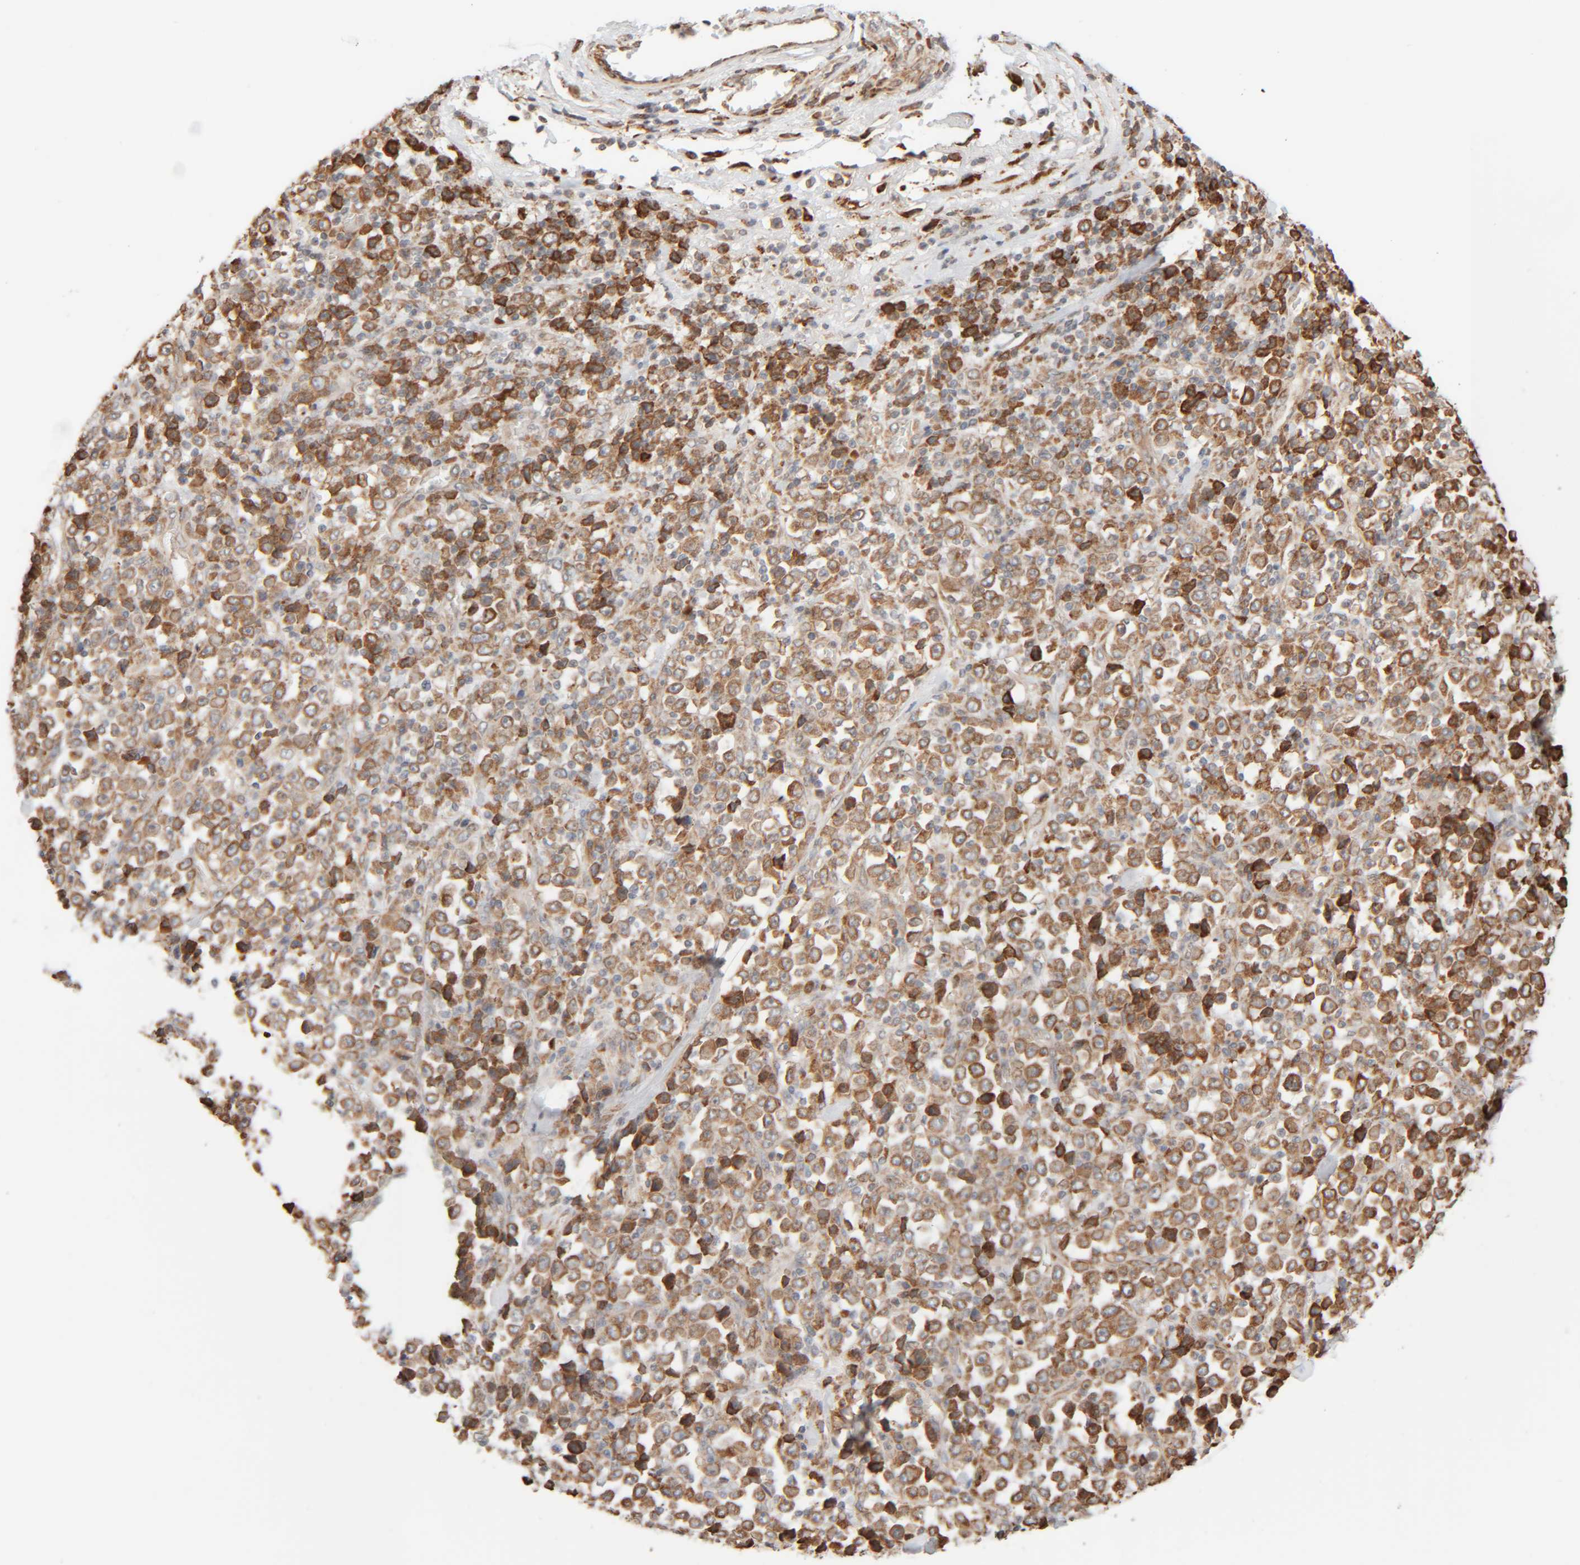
{"staining": {"intensity": "moderate", "quantity": ">75%", "location": "cytoplasmic/membranous"}, "tissue": "stomach cancer", "cell_type": "Tumor cells", "image_type": "cancer", "snomed": [{"axis": "morphology", "description": "Normal tissue, NOS"}, {"axis": "morphology", "description": "Adenocarcinoma, NOS"}, {"axis": "topography", "description": "Stomach, upper"}, {"axis": "topography", "description": "Stomach"}], "caption": "Immunohistochemistry (IHC) photomicrograph of adenocarcinoma (stomach) stained for a protein (brown), which displays medium levels of moderate cytoplasmic/membranous positivity in about >75% of tumor cells.", "gene": "INTS1", "patient": {"sex": "male", "age": 59}}